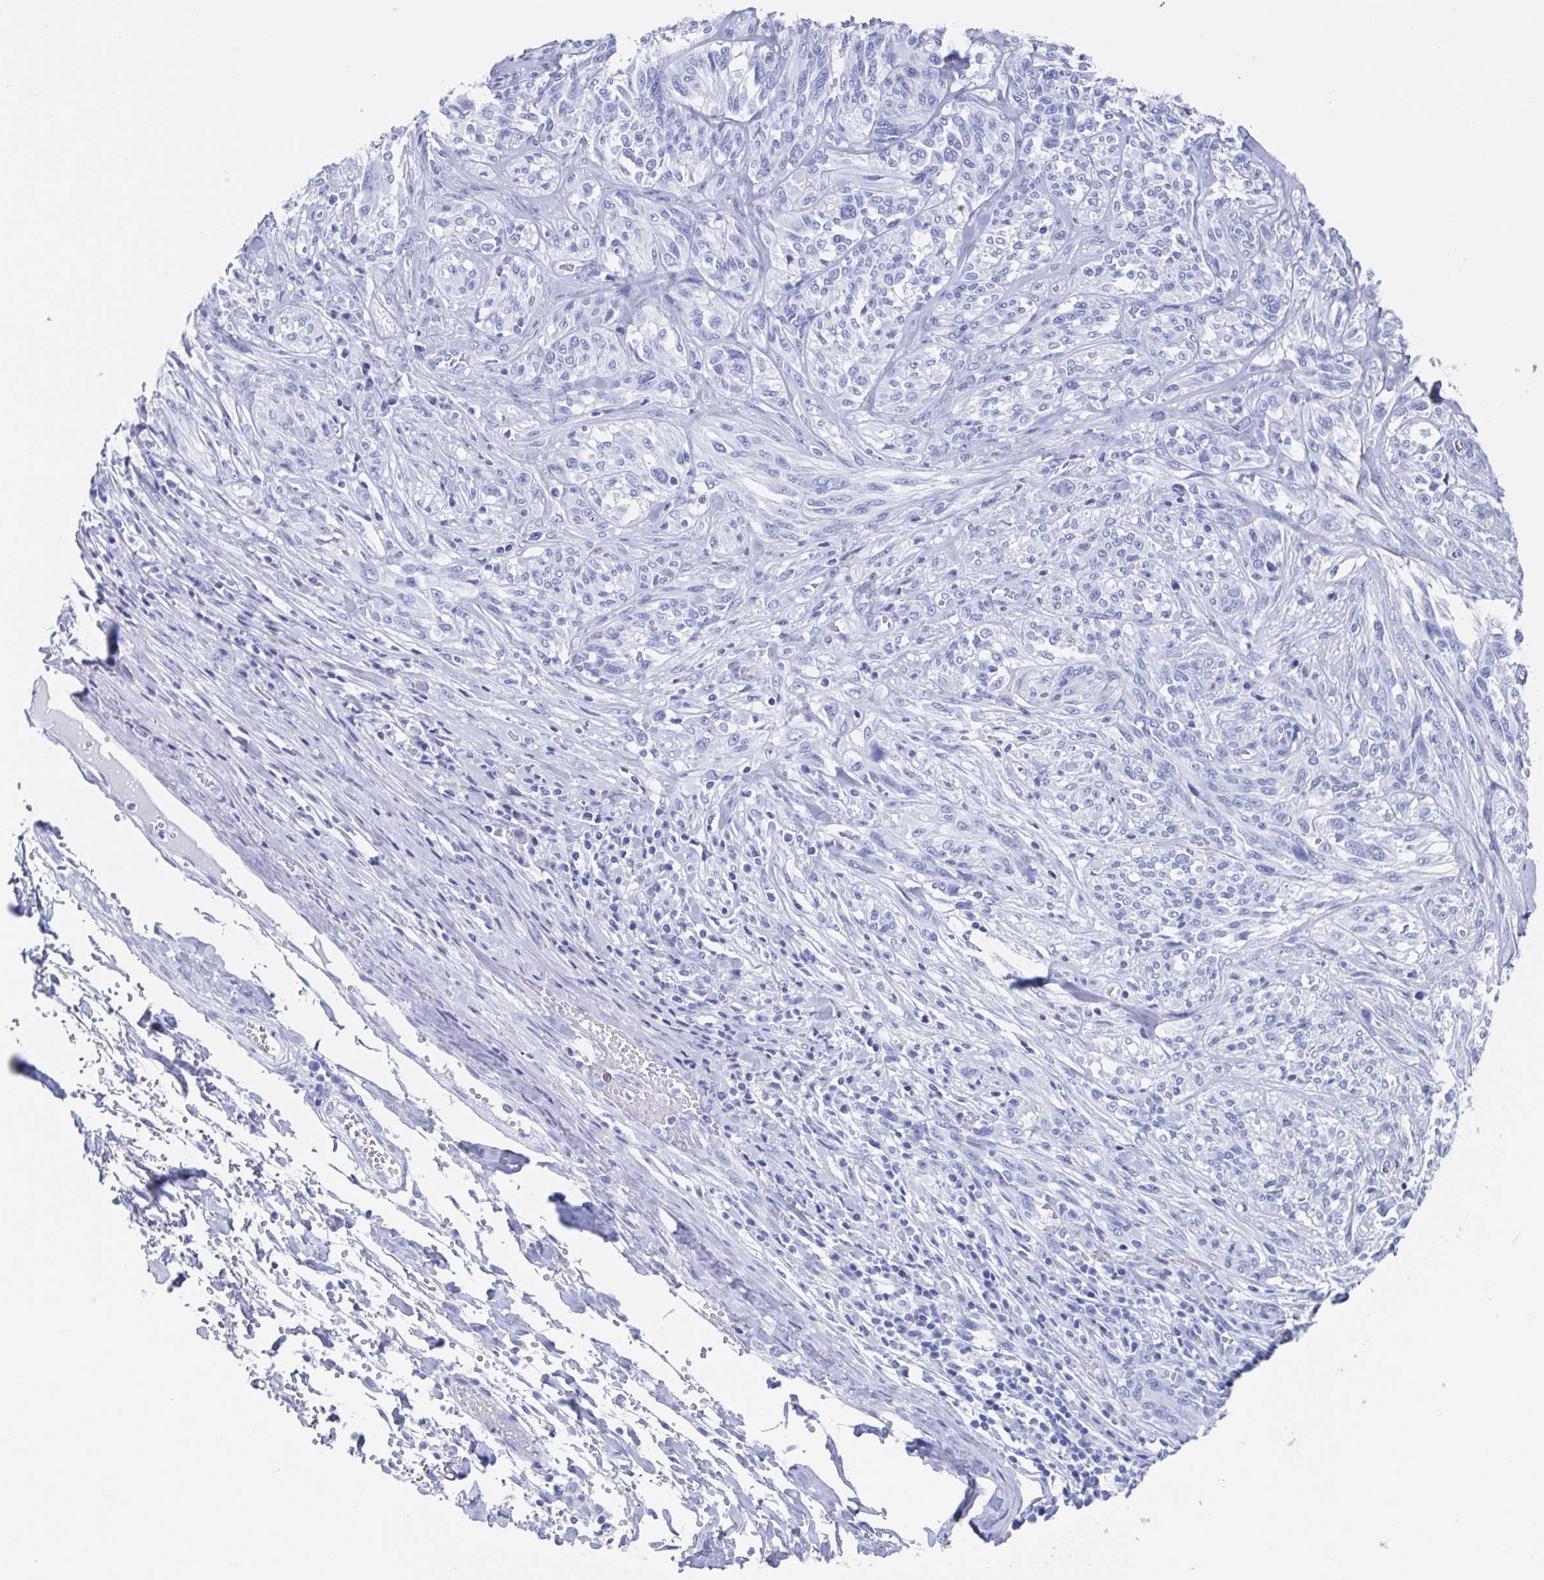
{"staining": {"intensity": "negative", "quantity": "none", "location": "none"}, "tissue": "melanoma", "cell_type": "Tumor cells", "image_type": "cancer", "snomed": [{"axis": "morphology", "description": "Malignant melanoma, NOS"}, {"axis": "topography", "description": "Skin"}], "caption": "High magnification brightfield microscopy of malignant melanoma stained with DAB (3,3'-diaminobenzidine) (brown) and counterstained with hematoxylin (blue): tumor cells show no significant expression.", "gene": "C10orf53", "patient": {"sex": "female", "age": 91}}